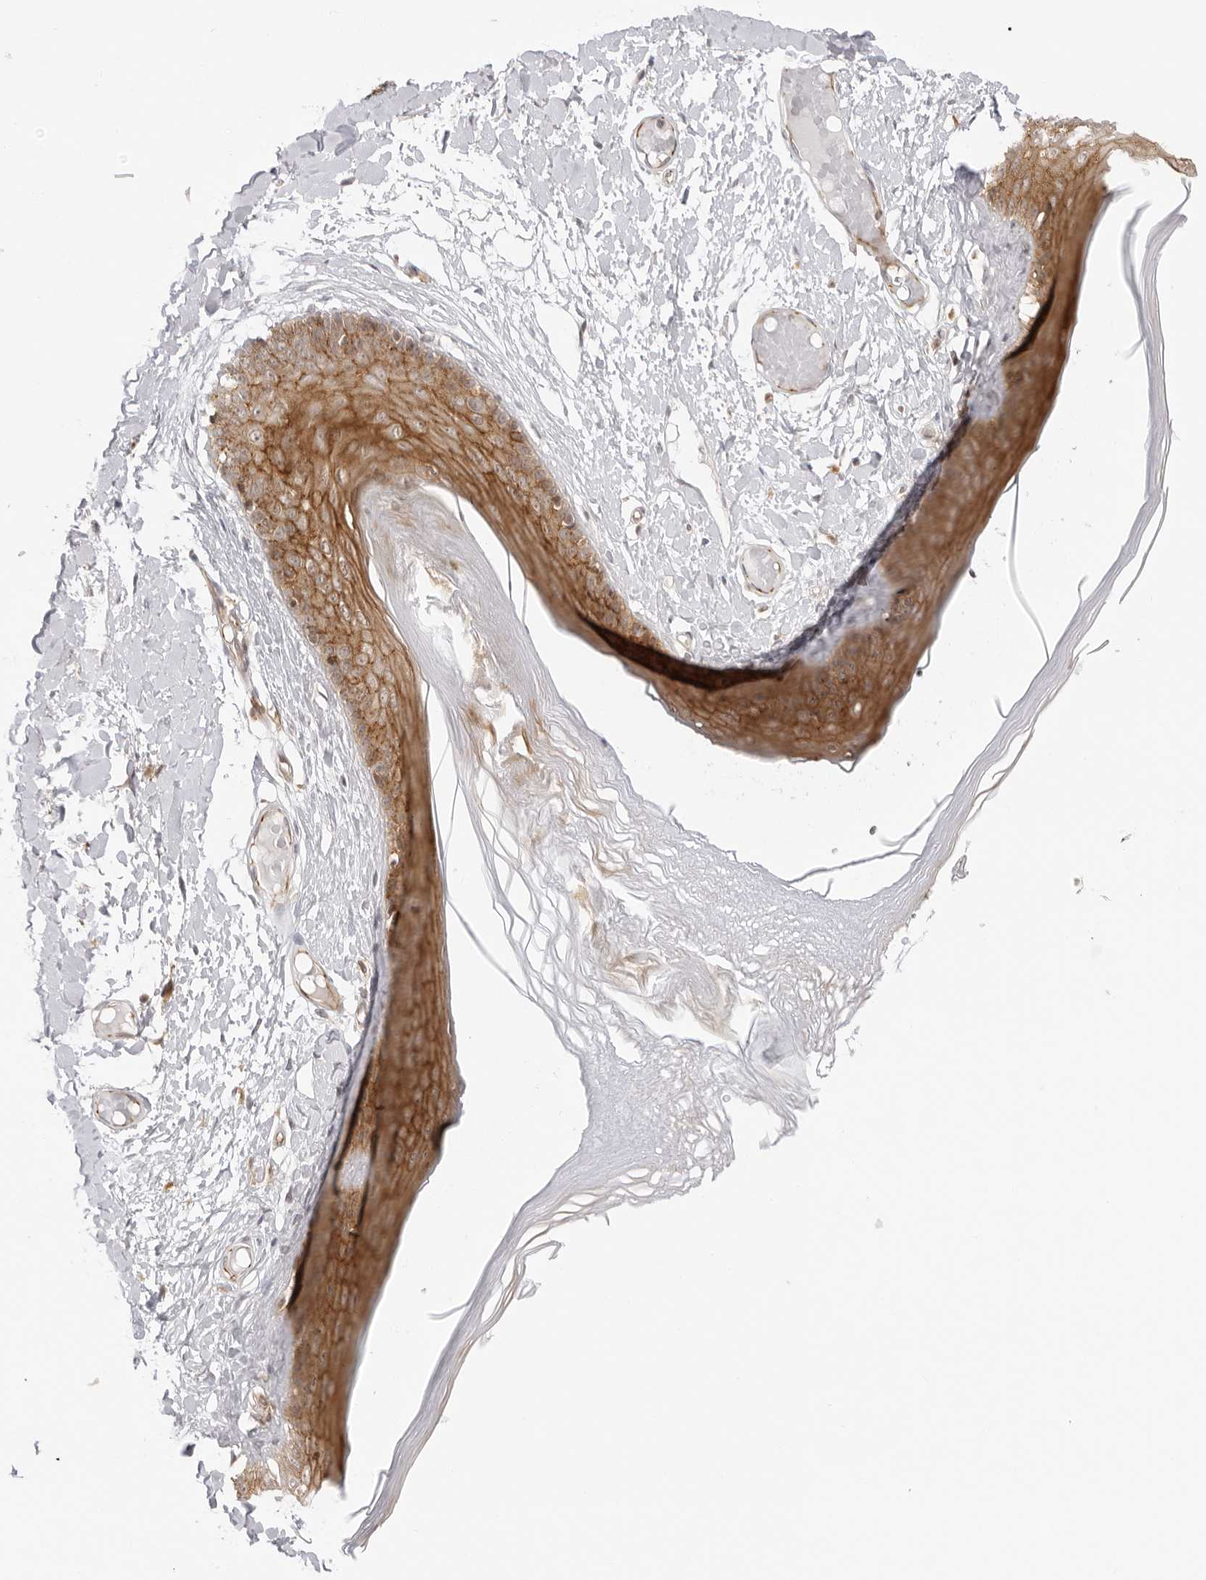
{"staining": {"intensity": "moderate", "quantity": ">75%", "location": "cytoplasmic/membranous"}, "tissue": "skin", "cell_type": "Epidermal cells", "image_type": "normal", "snomed": [{"axis": "morphology", "description": "Normal tissue, NOS"}, {"axis": "topography", "description": "Vulva"}], "caption": "Skin stained with IHC shows moderate cytoplasmic/membranous staining in about >75% of epidermal cells.", "gene": "TRAPPC3", "patient": {"sex": "female", "age": 73}}